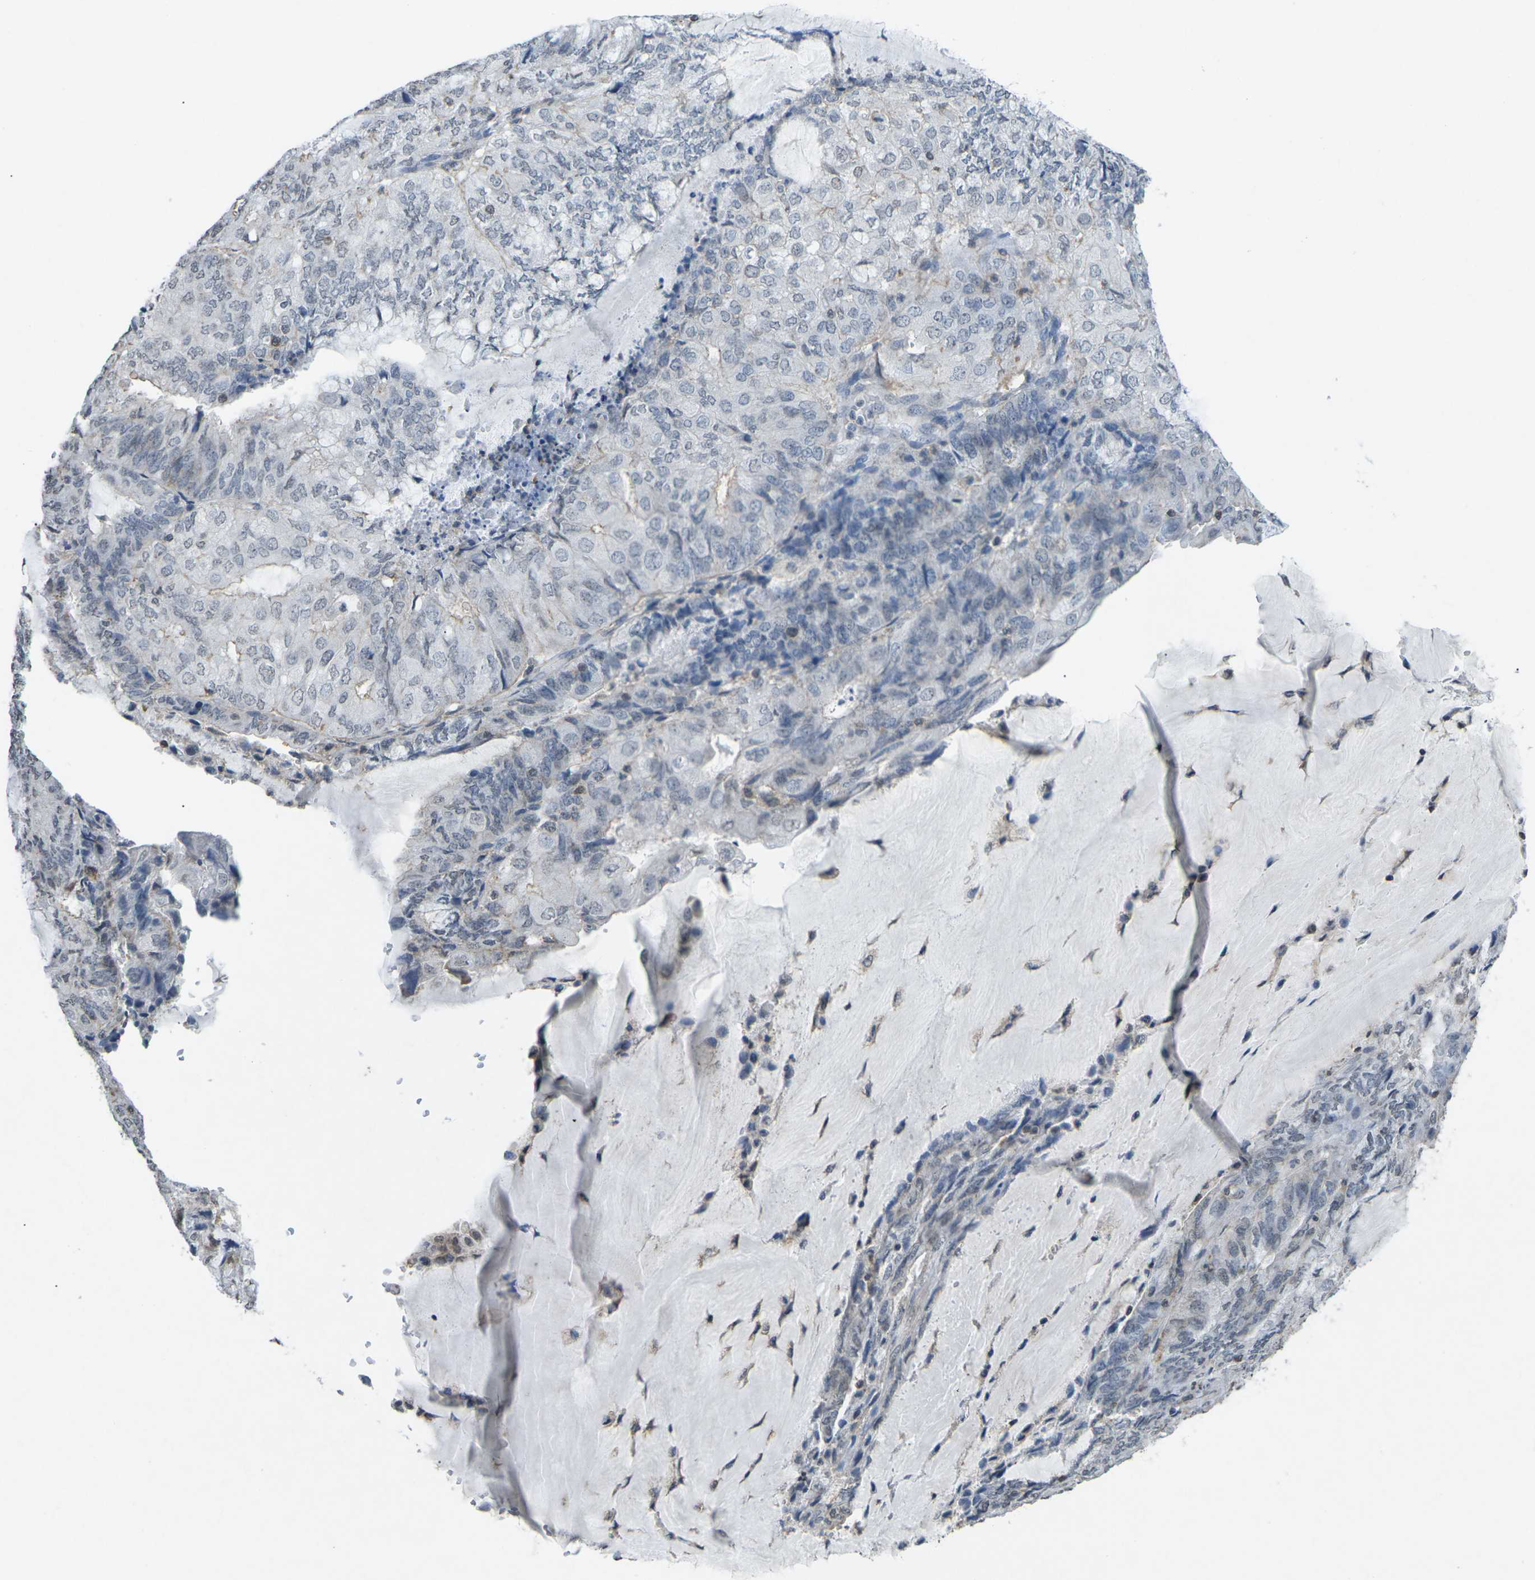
{"staining": {"intensity": "negative", "quantity": "none", "location": "none"}, "tissue": "endometrial cancer", "cell_type": "Tumor cells", "image_type": "cancer", "snomed": [{"axis": "morphology", "description": "Adenocarcinoma, NOS"}, {"axis": "topography", "description": "Endometrium"}], "caption": "There is no significant positivity in tumor cells of adenocarcinoma (endometrial). (DAB immunohistochemistry visualized using brightfield microscopy, high magnification).", "gene": "TFR2", "patient": {"sex": "female", "age": 81}}